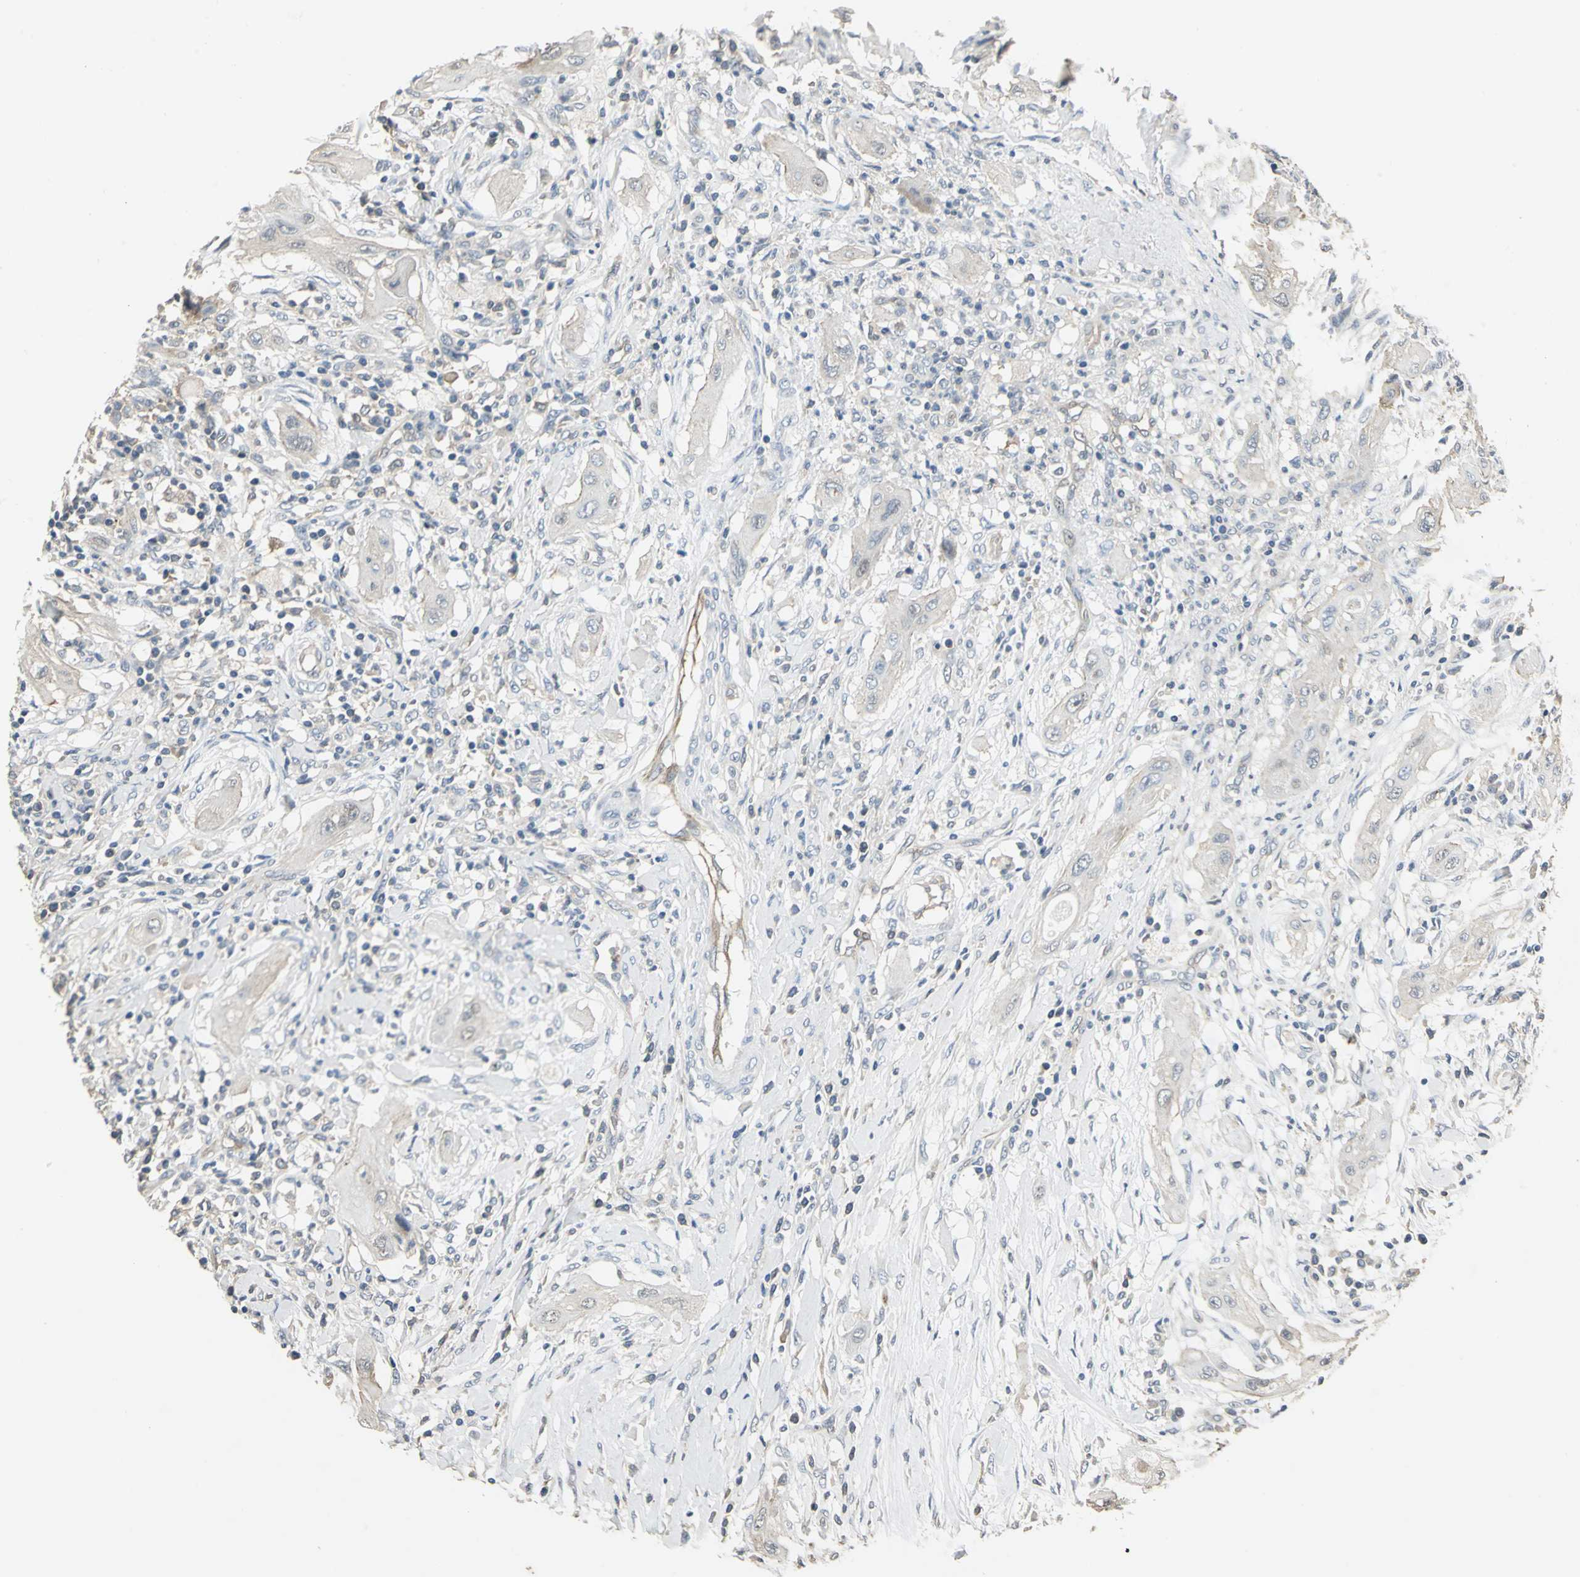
{"staining": {"intensity": "negative", "quantity": "none", "location": "none"}, "tissue": "lung cancer", "cell_type": "Tumor cells", "image_type": "cancer", "snomed": [{"axis": "morphology", "description": "Squamous cell carcinoma, NOS"}, {"axis": "topography", "description": "Lung"}], "caption": "High magnification brightfield microscopy of lung cancer (squamous cell carcinoma) stained with DAB (3,3'-diaminobenzidine) (brown) and counterstained with hematoxylin (blue): tumor cells show no significant expression.", "gene": "RAPGEF1", "patient": {"sex": "female", "age": 47}}